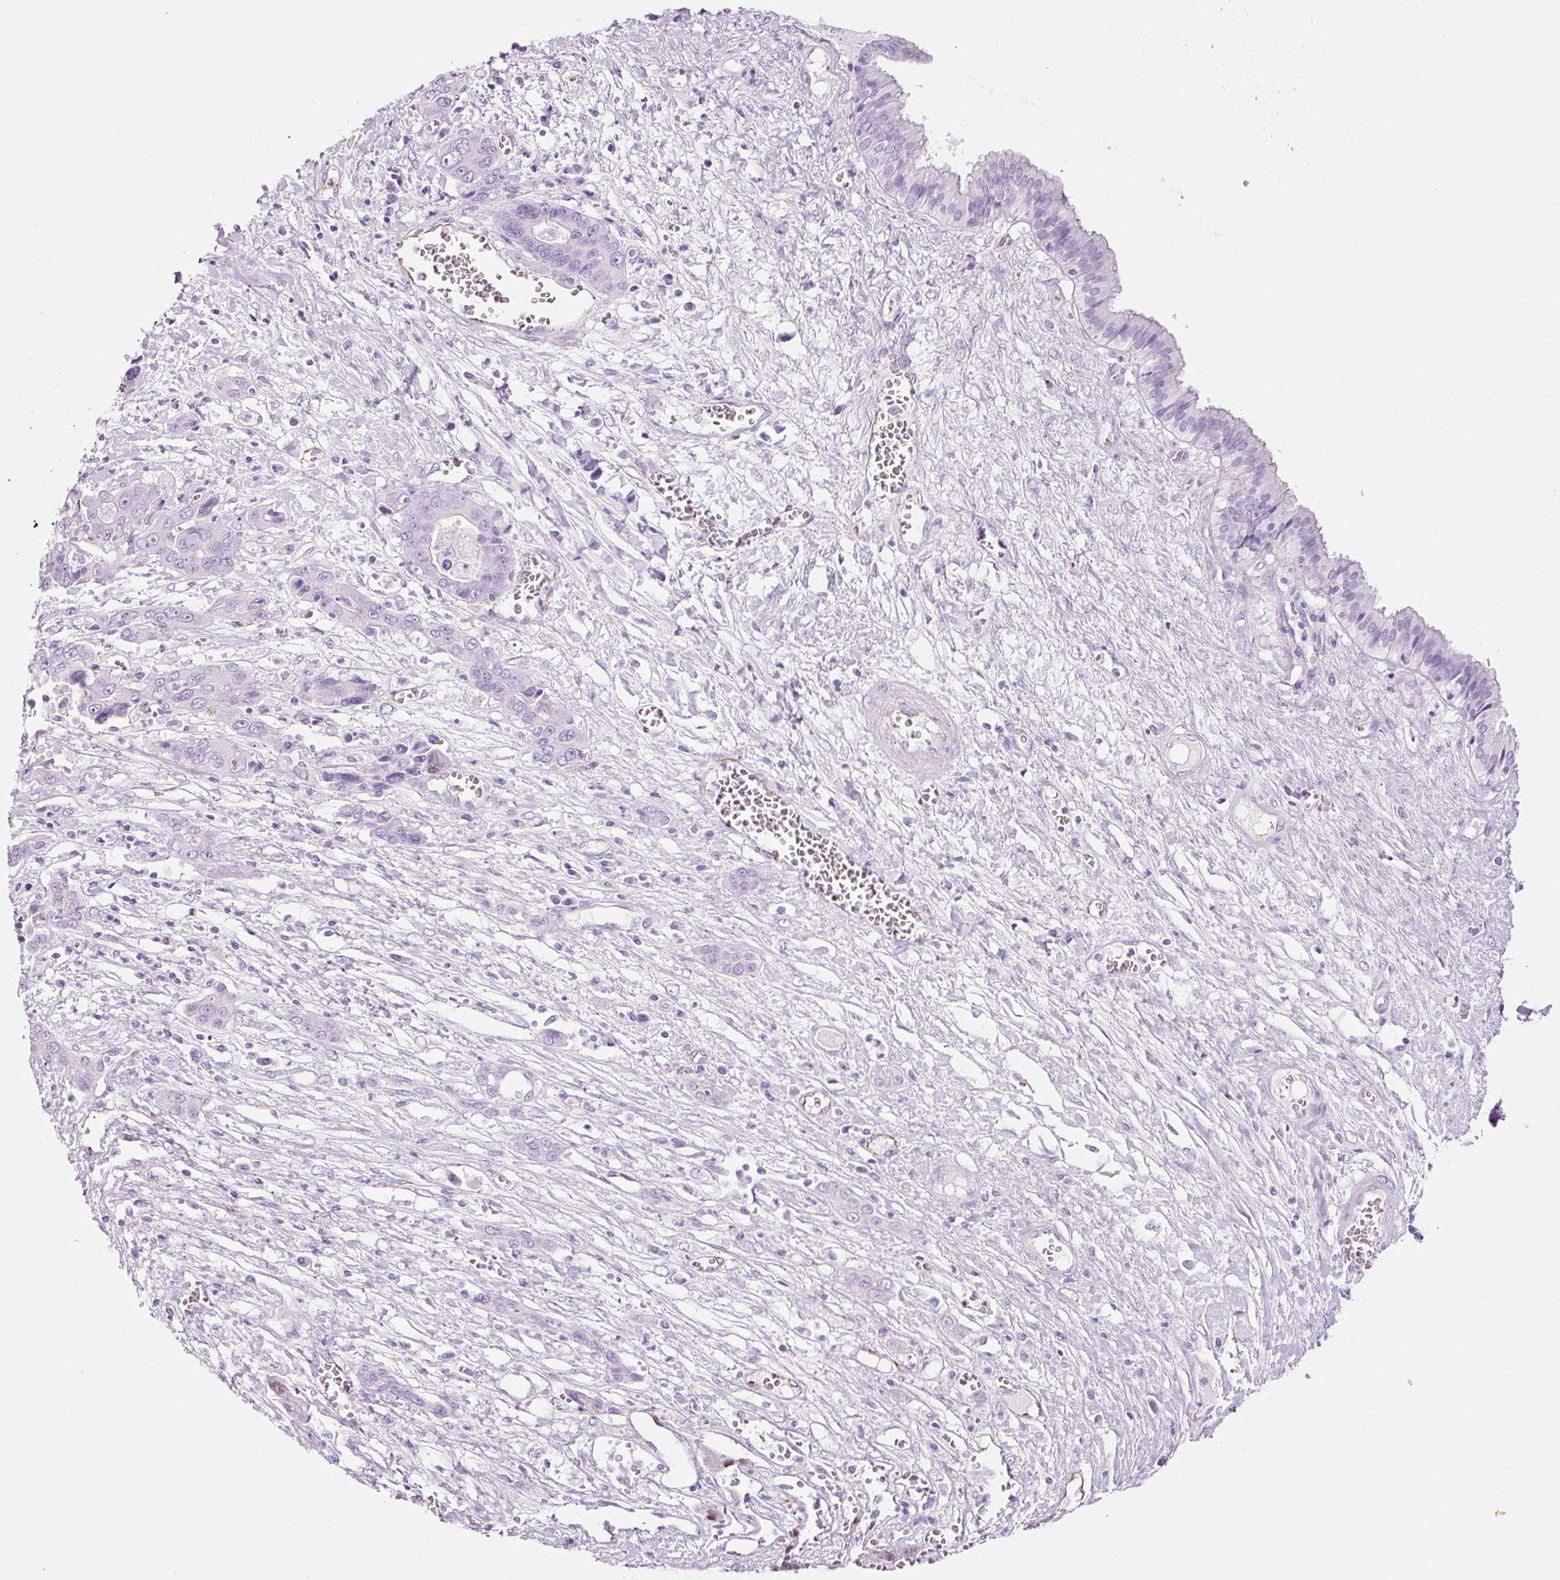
{"staining": {"intensity": "negative", "quantity": "none", "location": "none"}, "tissue": "liver cancer", "cell_type": "Tumor cells", "image_type": "cancer", "snomed": [{"axis": "morphology", "description": "Cholangiocarcinoma"}, {"axis": "topography", "description": "Liver"}], "caption": "Protein analysis of liver cancer shows no significant staining in tumor cells.", "gene": "ADSS1", "patient": {"sex": "male", "age": 67}}